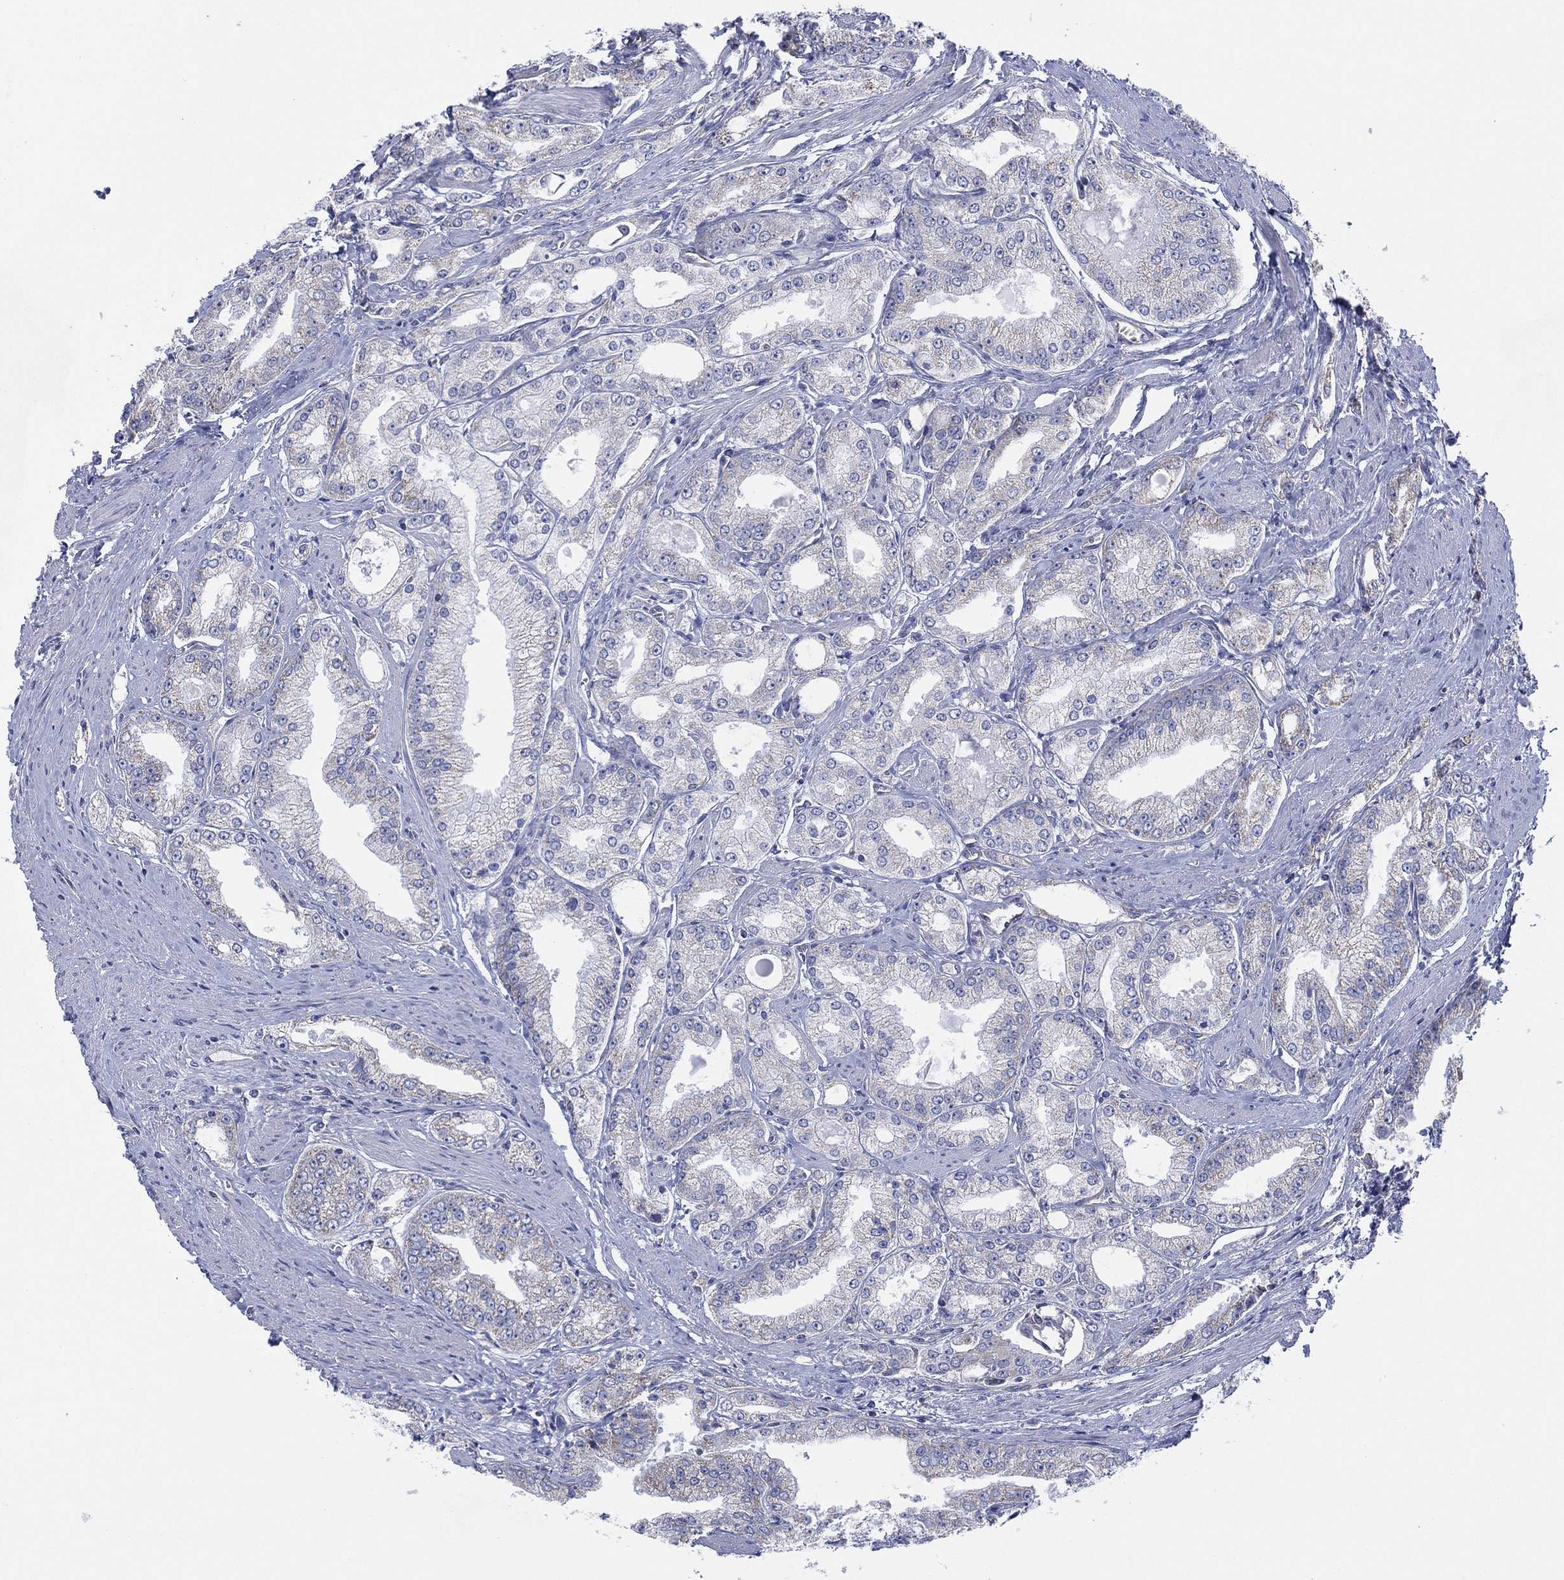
{"staining": {"intensity": "negative", "quantity": "none", "location": "none"}, "tissue": "prostate cancer", "cell_type": "Tumor cells", "image_type": "cancer", "snomed": [{"axis": "morphology", "description": "Adenocarcinoma, NOS"}, {"axis": "morphology", "description": "Adenocarcinoma, High grade"}, {"axis": "topography", "description": "Prostate"}], "caption": "Immunohistochemistry photomicrograph of neoplastic tissue: prostate adenocarcinoma stained with DAB (3,3'-diaminobenzidine) exhibits no significant protein positivity in tumor cells.", "gene": "INA", "patient": {"sex": "male", "age": 70}}